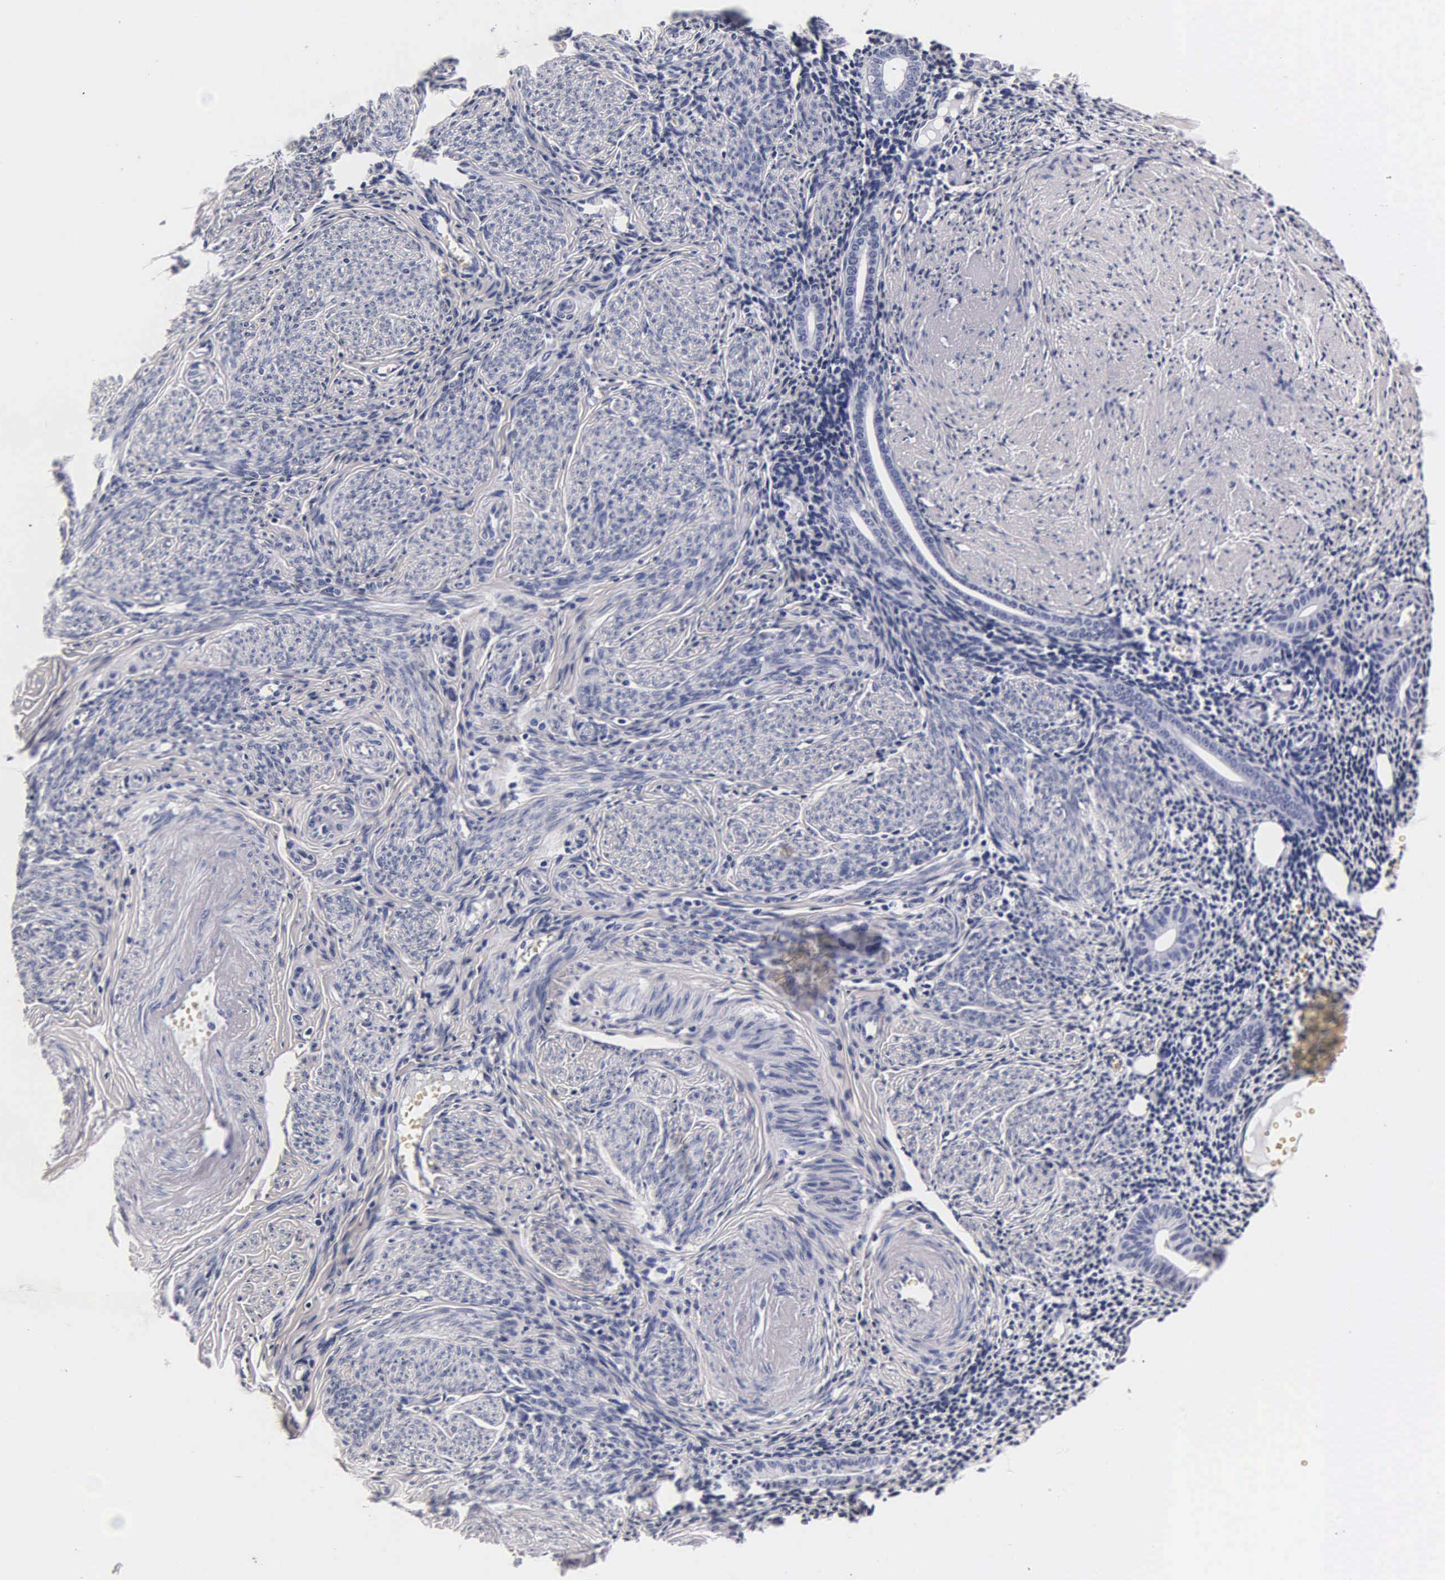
{"staining": {"intensity": "negative", "quantity": "none", "location": "none"}, "tissue": "endometrium", "cell_type": "Cells in endometrial stroma", "image_type": "normal", "snomed": [{"axis": "morphology", "description": "Normal tissue, NOS"}, {"axis": "morphology", "description": "Neoplasm, benign, NOS"}, {"axis": "topography", "description": "Uterus"}], "caption": "A high-resolution photomicrograph shows immunohistochemistry staining of benign endometrium, which displays no significant staining in cells in endometrial stroma.", "gene": "MB", "patient": {"sex": "female", "age": 55}}